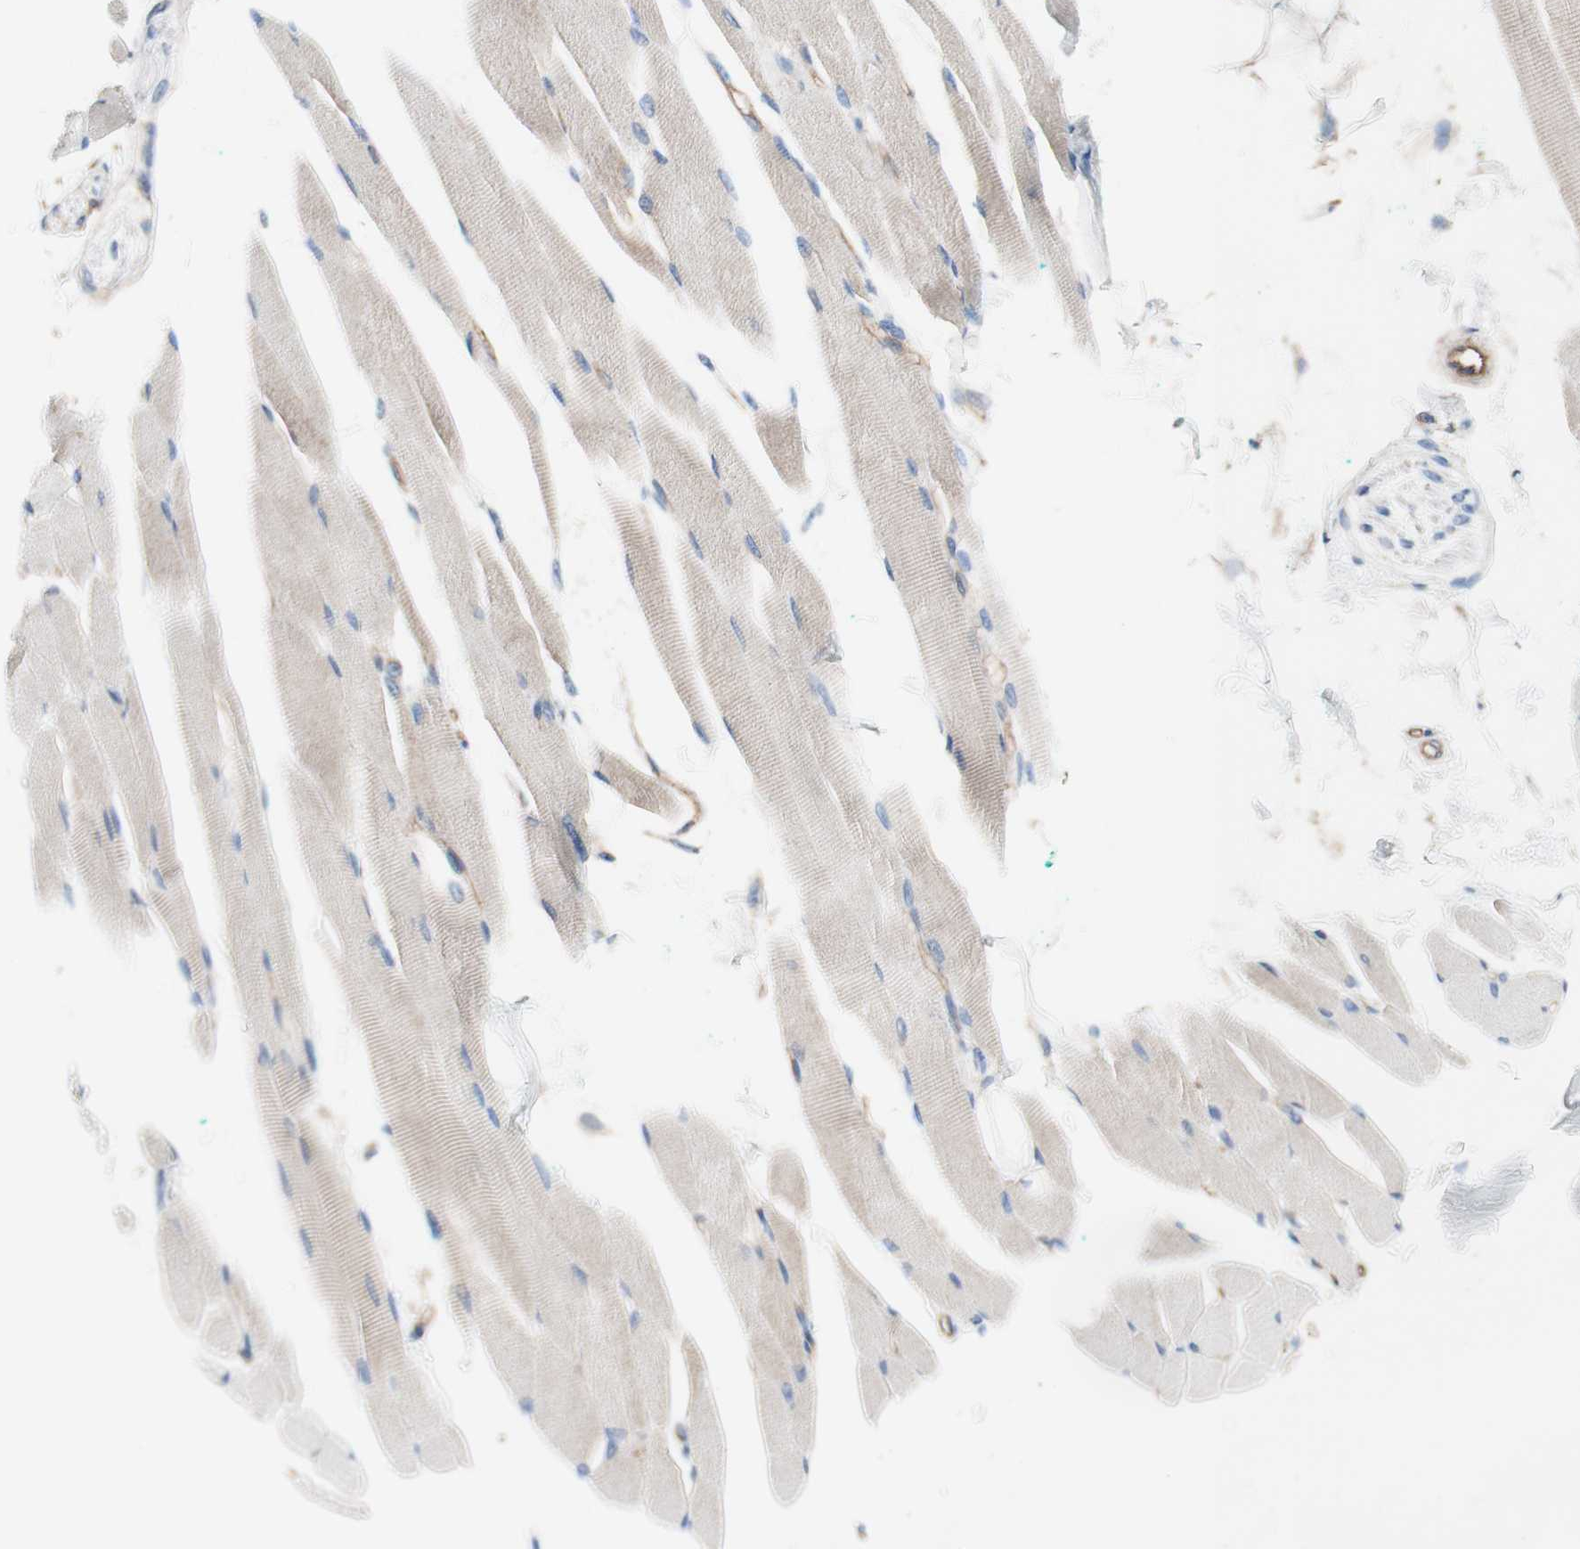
{"staining": {"intensity": "weak", "quantity": "<25%", "location": "cytoplasmic/membranous"}, "tissue": "skeletal muscle", "cell_type": "Myocytes", "image_type": "normal", "snomed": [{"axis": "morphology", "description": "Normal tissue, NOS"}, {"axis": "topography", "description": "Skeletal muscle"}, {"axis": "topography", "description": "Oral tissue"}, {"axis": "topography", "description": "Peripheral nerve tissue"}], "caption": "Immunohistochemistry image of unremarkable skeletal muscle stained for a protein (brown), which displays no positivity in myocytes.", "gene": "CD46", "patient": {"sex": "female", "age": 84}}